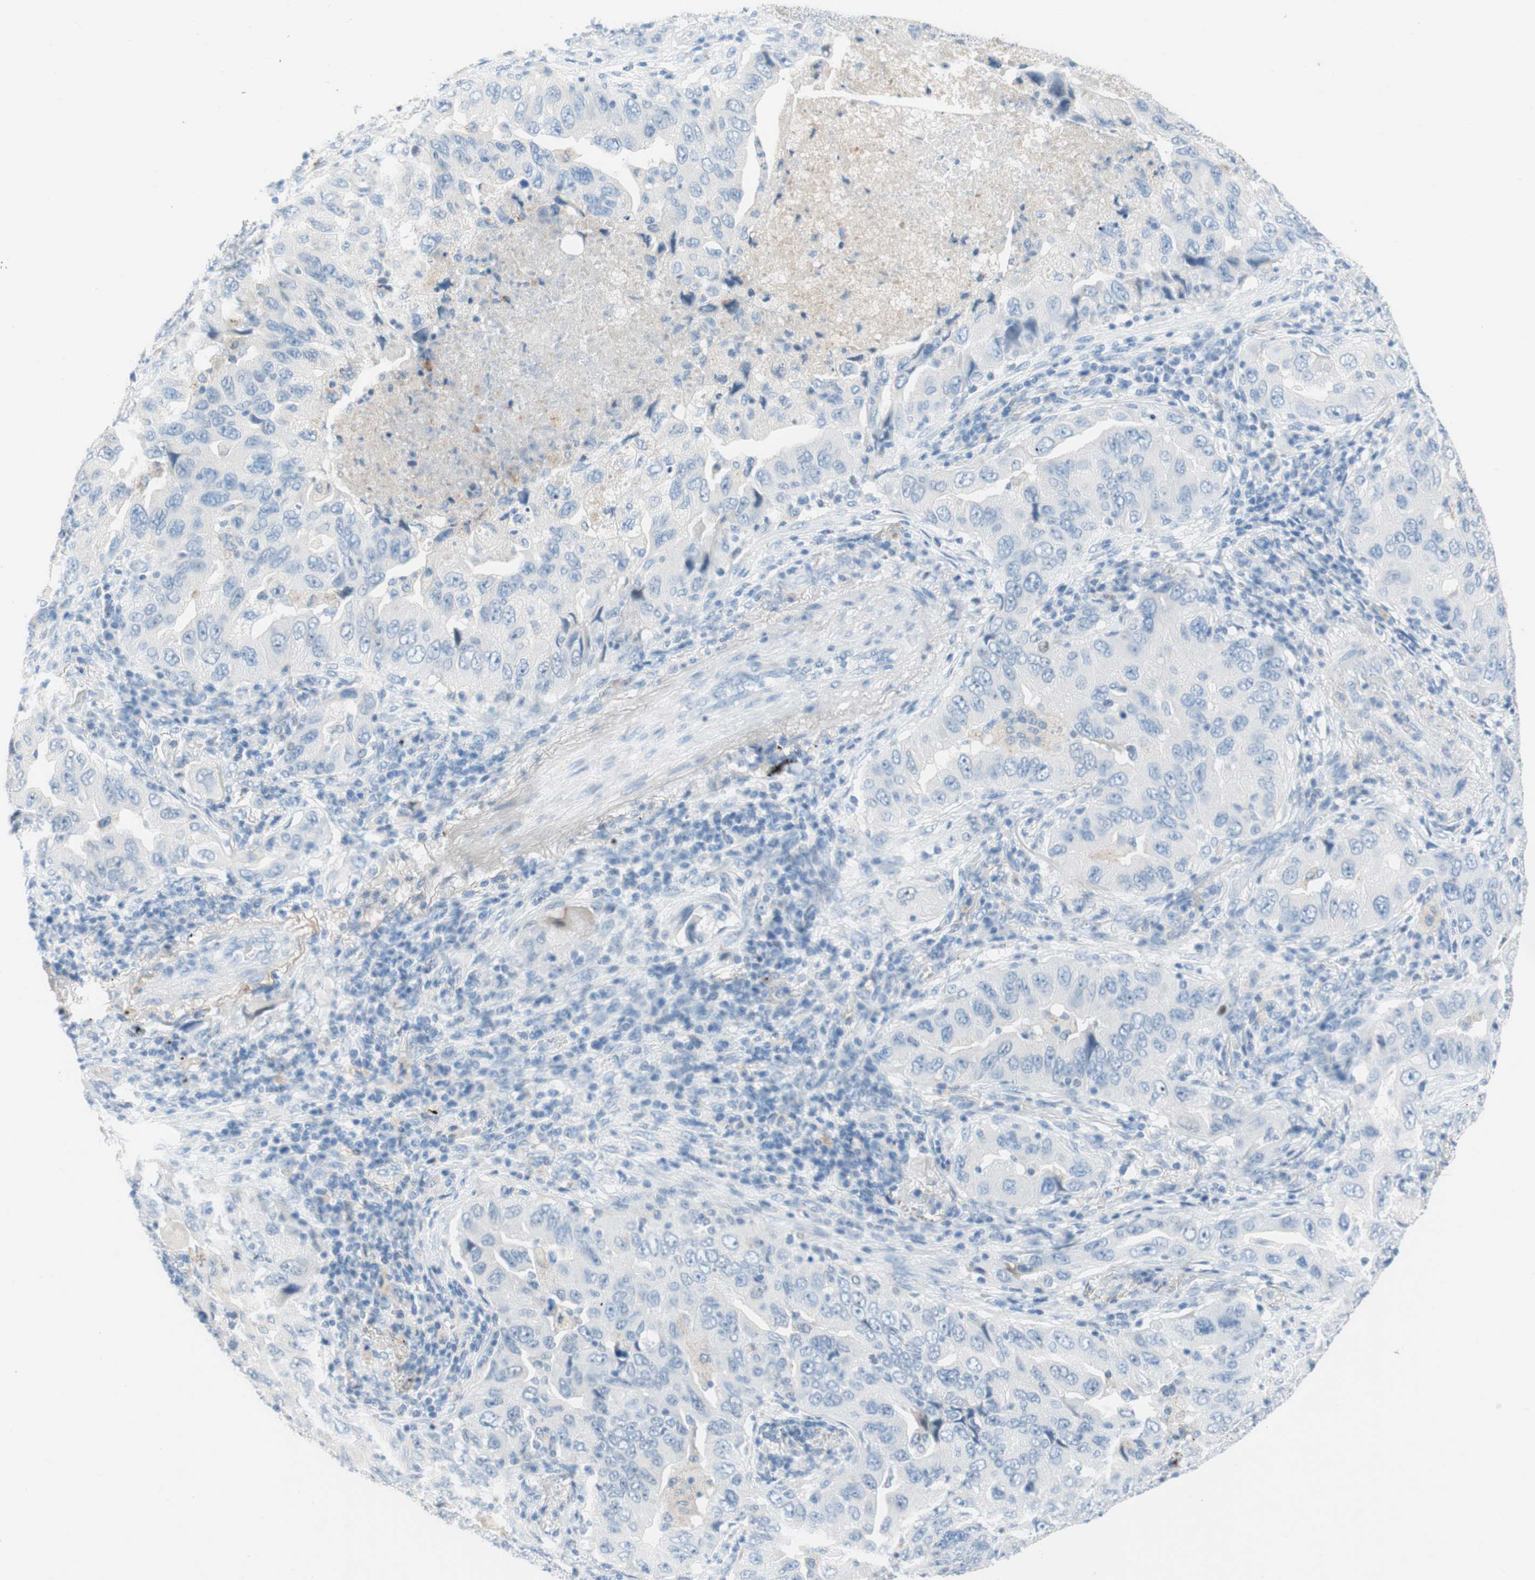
{"staining": {"intensity": "negative", "quantity": "none", "location": "none"}, "tissue": "lung cancer", "cell_type": "Tumor cells", "image_type": "cancer", "snomed": [{"axis": "morphology", "description": "Adenocarcinoma, NOS"}, {"axis": "topography", "description": "Lung"}], "caption": "High power microscopy image of an immunohistochemistry photomicrograph of lung cancer (adenocarcinoma), revealing no significant positivity in tumor cells. (DAB immunohistochemistry (IHC) visualized using brightfield microscopy, high magnification).", "gene": "POLR2J3", "patient": {"sex": "female", "age": 65}}